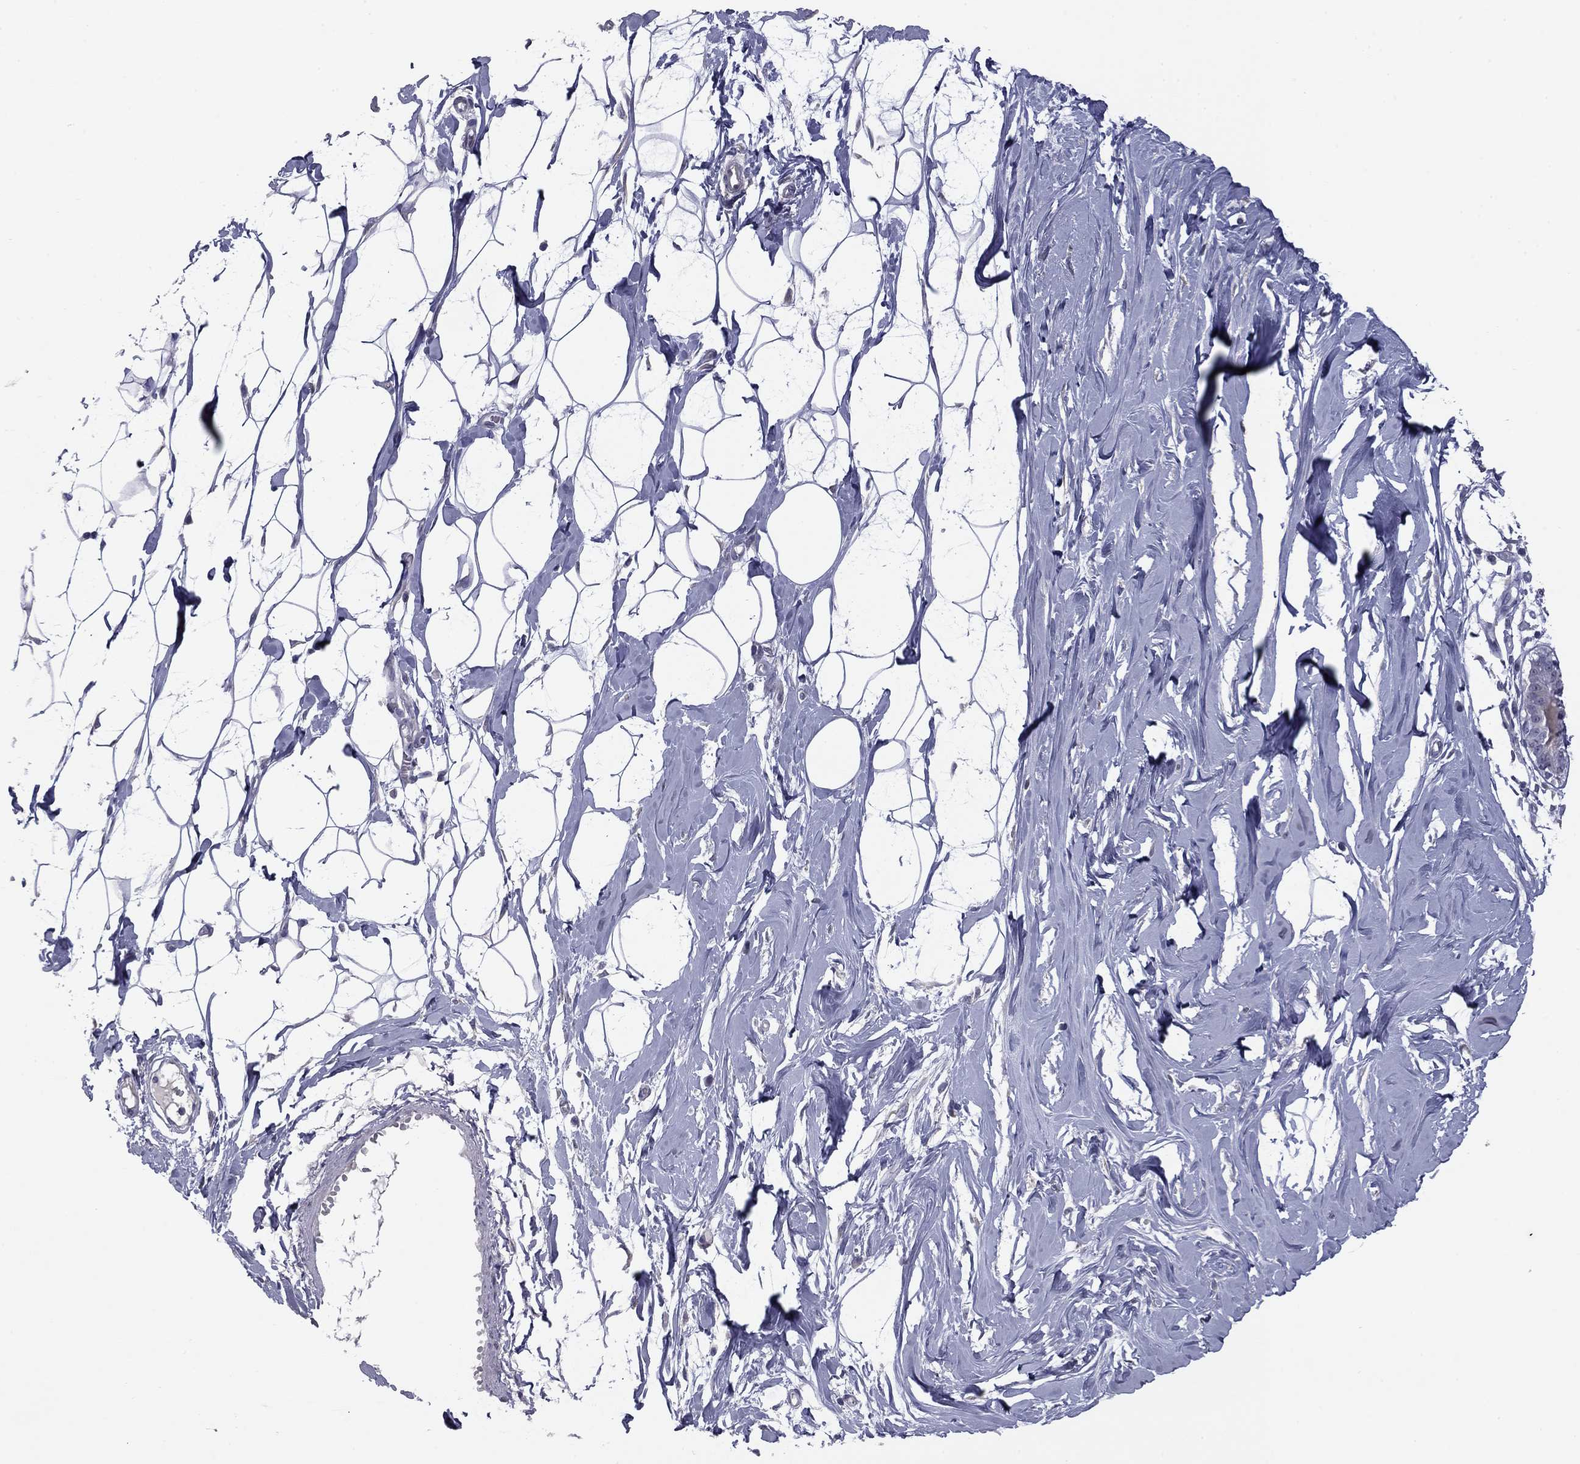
{"staining": {"intensity": "negative", "quantity": "none", "location": "none"}, "tissue": "breast", "cell_type": "Adipocytes", "image_type": "normal", "snomed": [{"axis": "morphology", "description": "Normal tissue, NOS"}, {"axis": "topography", "description": "Breast"}], "caption": "Immunohistochemistry (IHC) of unremarkable human breast displays no expression in adipocytes.", "gene": "PRRT2", "patient": {"sex": "female", "age": 49}}